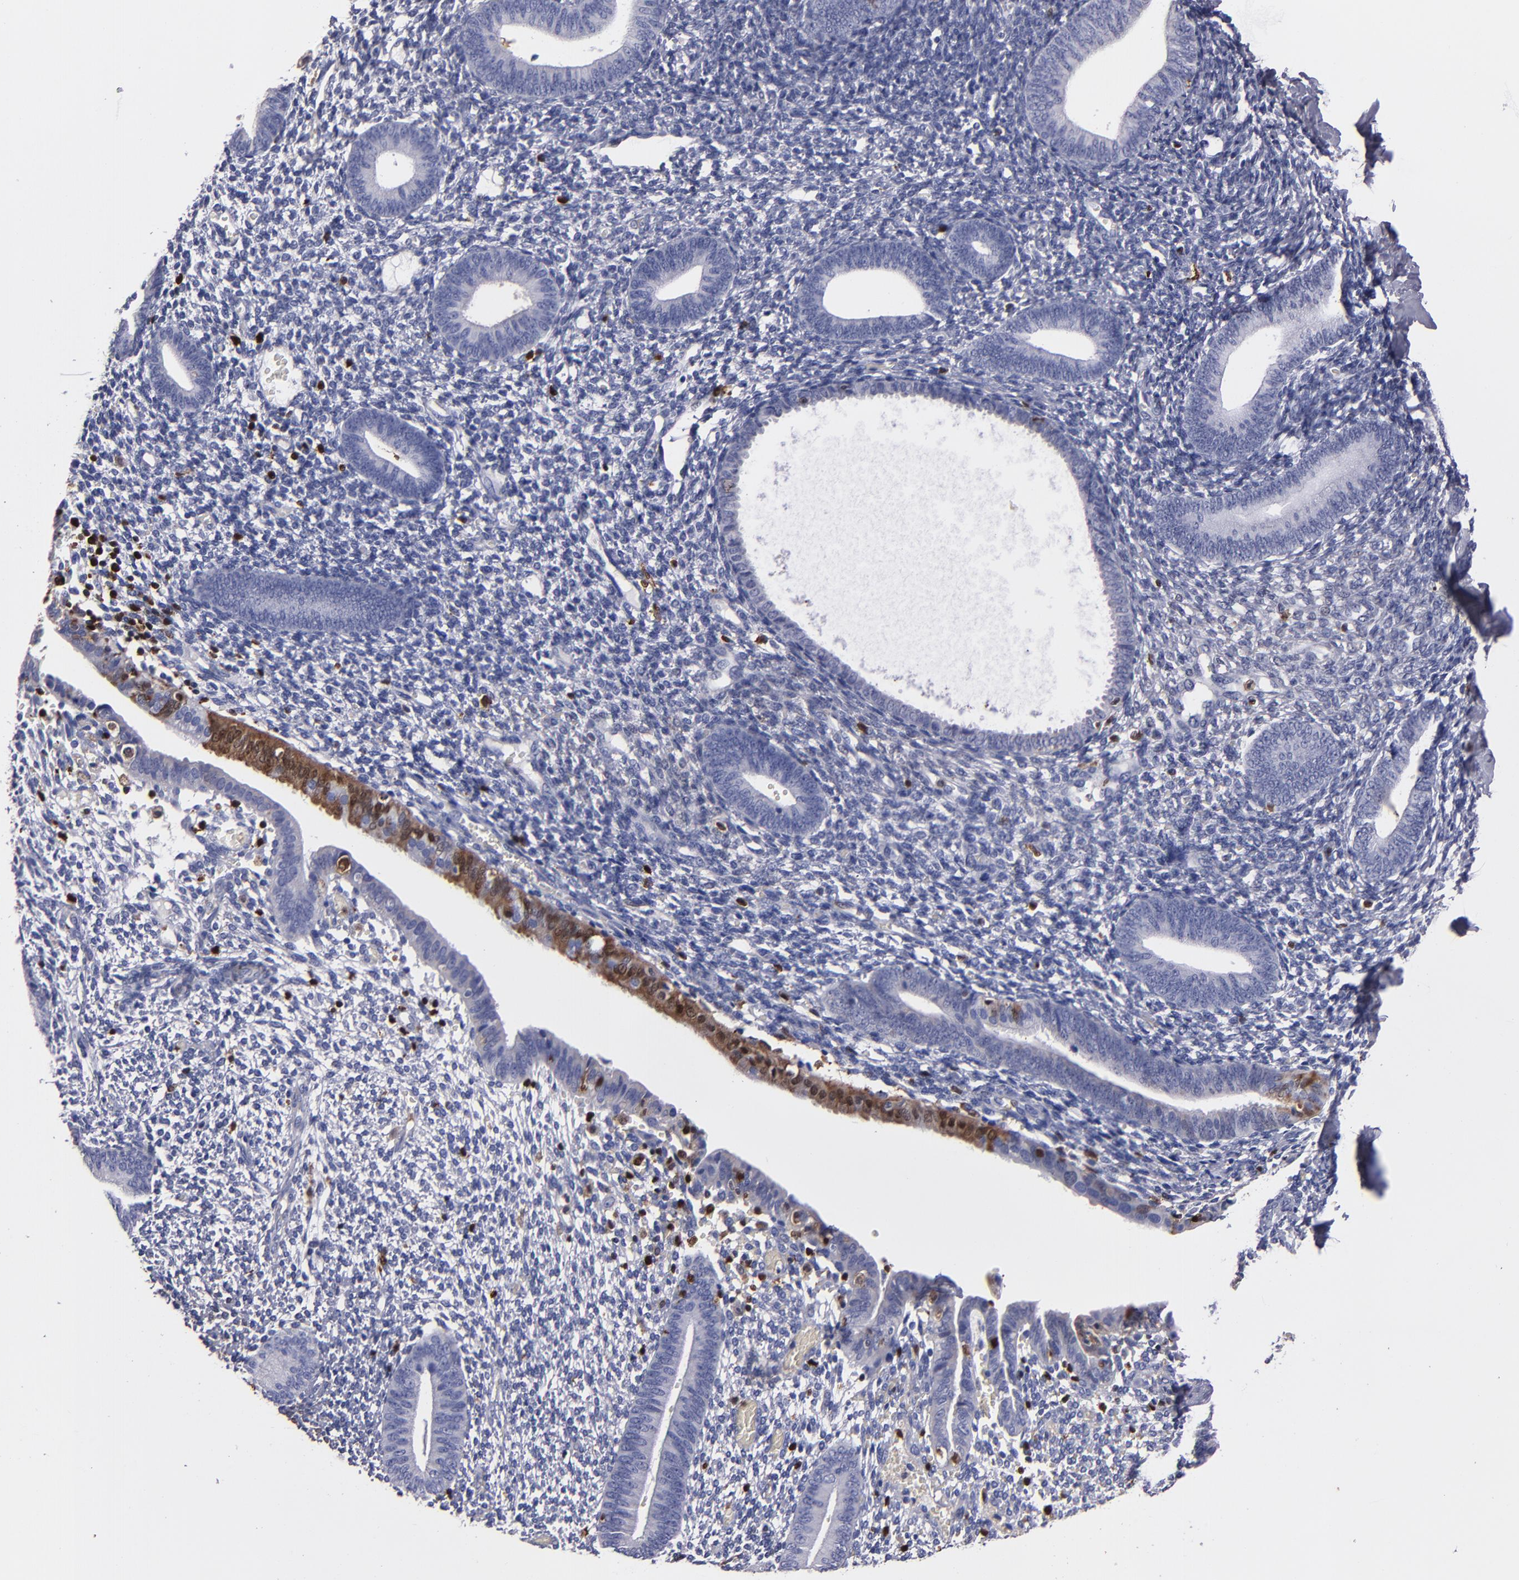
{"staining": {"intensity": "negative", "quantity": "none", "location": "none"}, "tissue": "endometrium", "cell_type": "Cells in endometrial stroma", "image_type": "normal", "snomed": [{"axis": "morphology", "description": "Normal tissue, NOS"}, {"axis": "topography", "description": "Smooth muscle"}, {"axis": "topography", "description": "Endometrium"}], "caption": "This is a photomicrograph of IHC staining of normal endometrium, which shows no expression in cells in endometrial stroma. (DAB immunohistochemistry, high magnification).", "gene": "S100A4", "patient": {"sex": "female", "age": 57}}